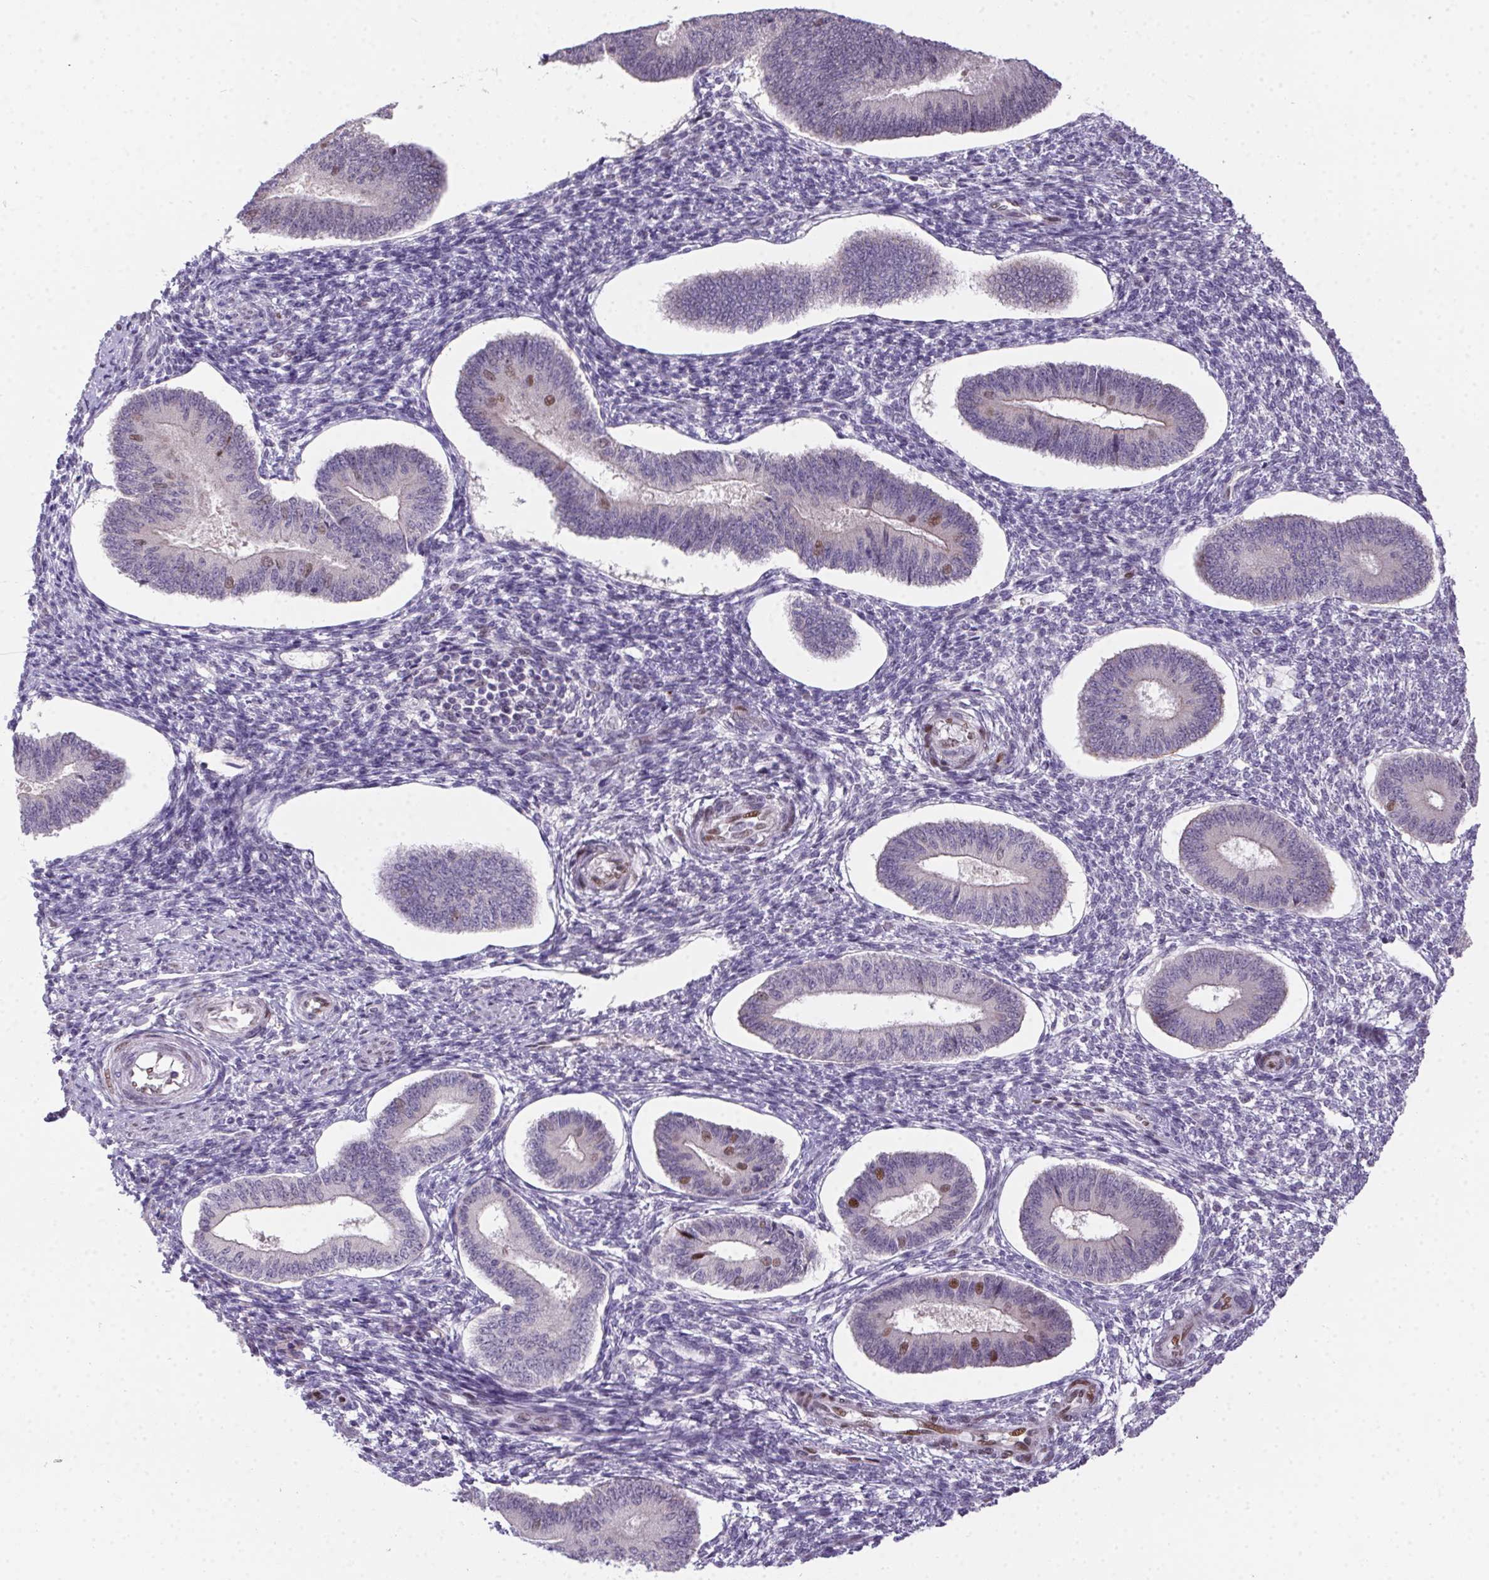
{"staining": {"intensity": "negative", "quantity": "none", "location": "none"}, "tissue": "endometrium", "cell_type": "Cells in endometrial stroma", "image_type": "normal", "snomed": [{"axis": "morphology", "description": "Normal tissue, NOS"}, {"axis": "topography", "description": "Endometrium"}], "caption": "Histopathology image shows no significant protein positivity in cells in endometrial stroma of benign endometrium. (DAB immunohistochemistry (IHC) visualized using brightfield microscopy, high magnification).", "gene": "SP9", "patient": {"sex": "female", "age": 42}}